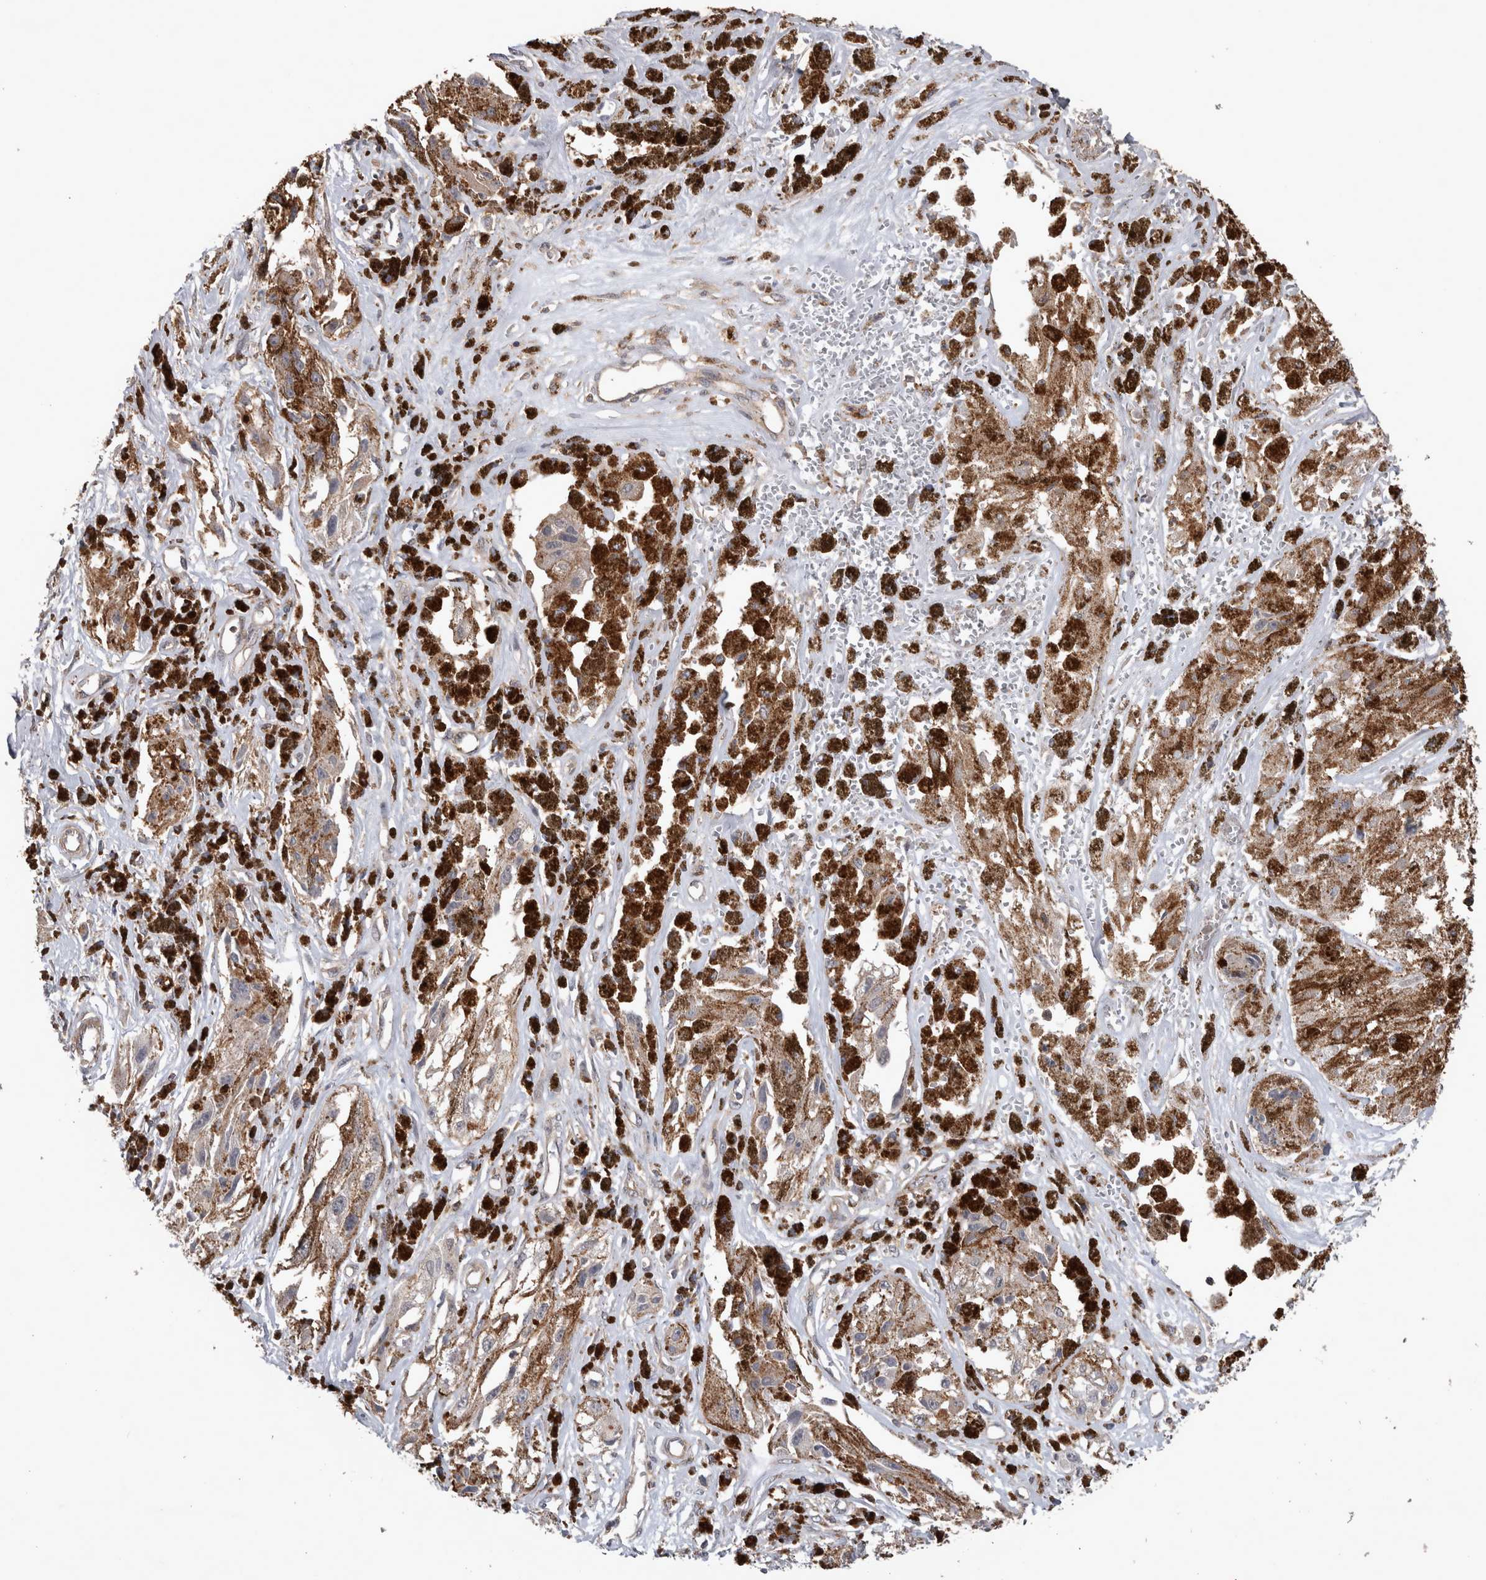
{"staining": {"intensity": "negative", "quantity": "none", "location": "none"}, "tissue": "melanoma", "cell_type": "Tumor cells", "image_type": "cancer", "snomed": [{"axis": "morphology", "description": "Malignant melanoma, NOS"}, {"axis": "topography", "description": "Skin"}], "caption": "Photomicrograph shows no significant protein positivity in tumor cells of malignant melanoma.", "gene": "SPATA48", "patient": {"sex": "male", "age": 88}}